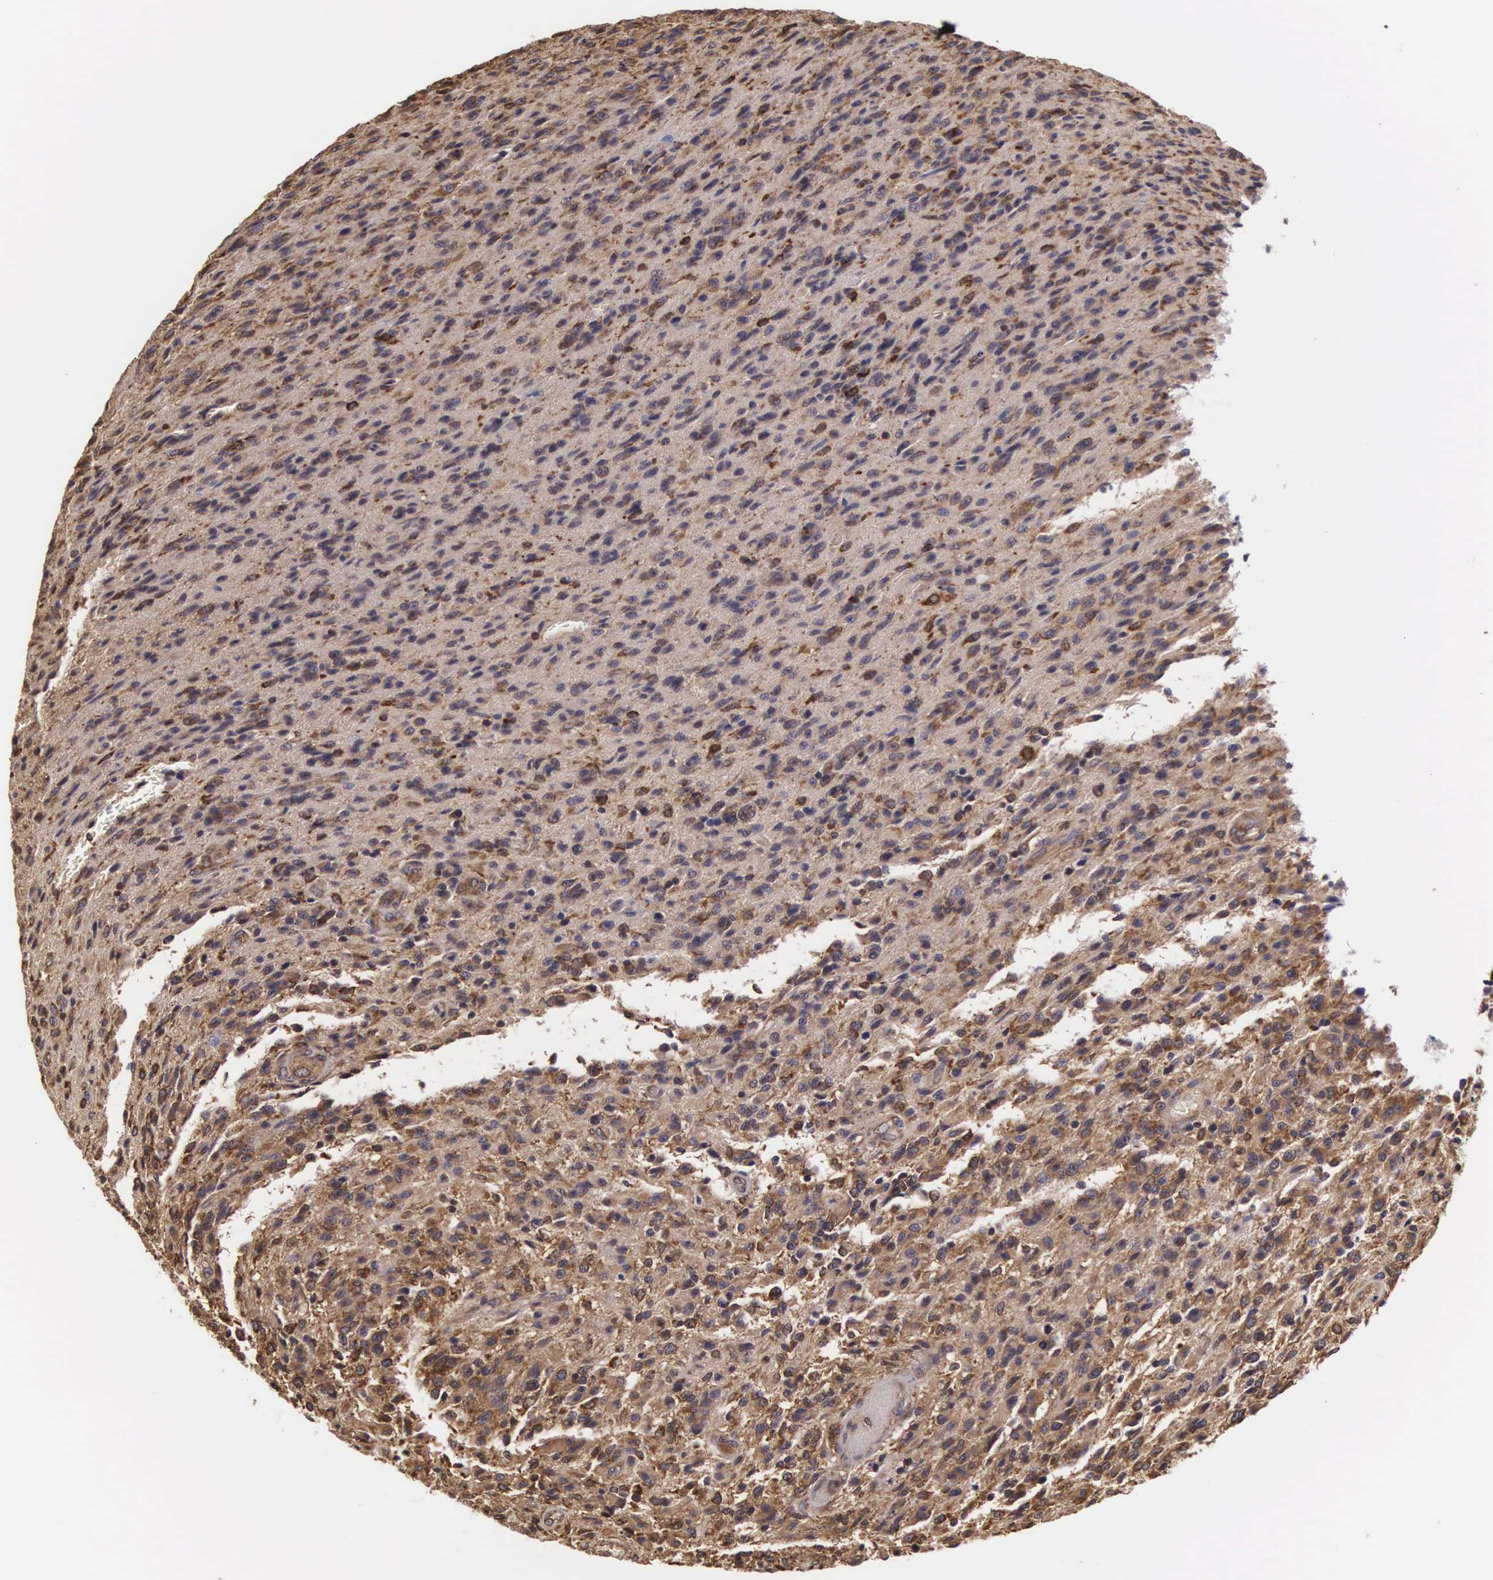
{"staining": {"intensity": "moderate", "quantity": ">75%", "location": "cytoplasmic/membranous"}, "tissue": "glioma", "cell_type": "Tumor cells", "image_type": "cancer", "snomed": [{"axis": "morphology", "description": "Glioma, malignant, High grade"}, {"axis": "topography", "description": "Brain"}], "caption": "This micrograph demonstrates immunohistochemistry (IHC) staining of glioma, with medium moderate cytoplasmic/membranous expression in approximately >75% of tumor cells.", "gene": "DHRS1", "patient": {"sex": "male", "age": 36}}